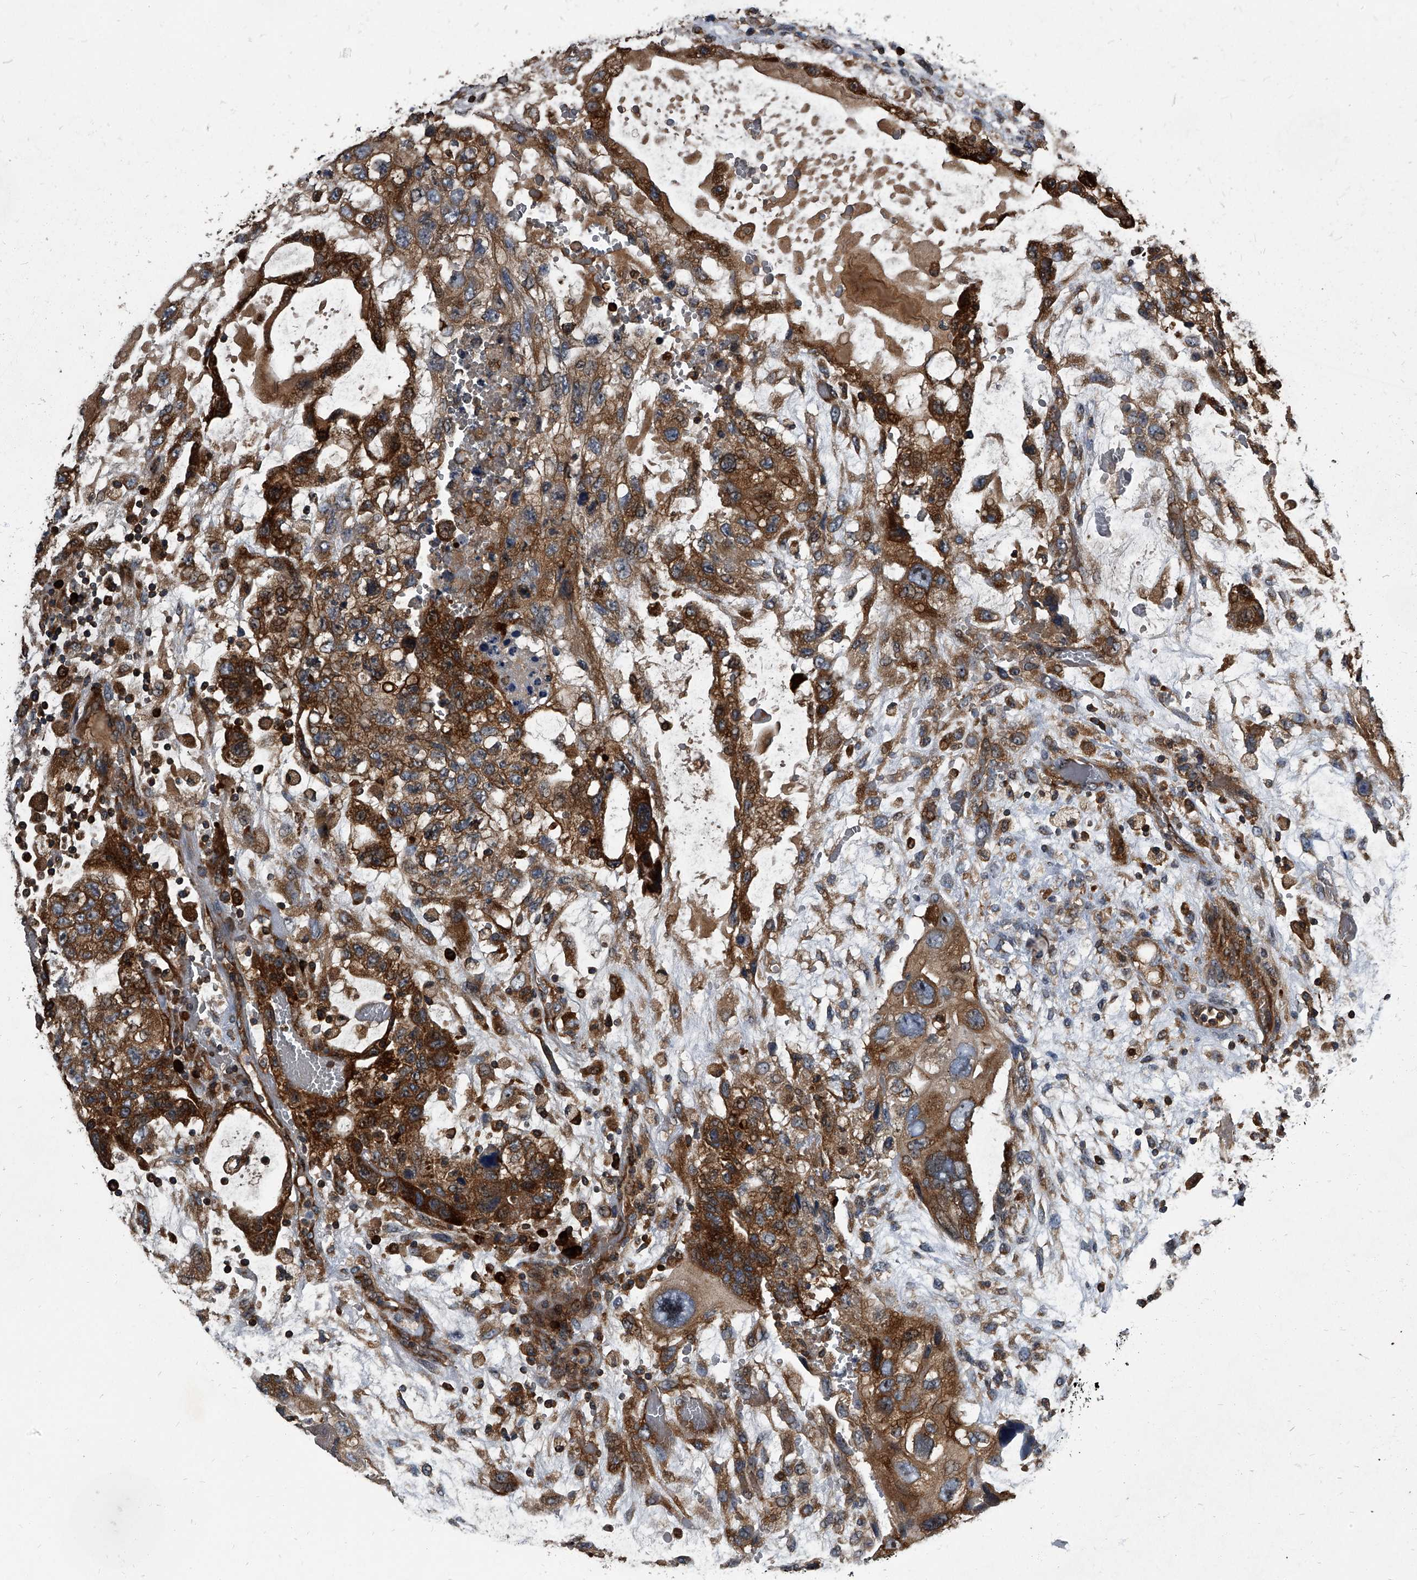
{"staining": {"intensity": "strong", "quantity": ">75%", "location": "cytoplasmic/membranous"}, "tissue": "testis cancer", "cell_type": "Tumor cells", "image_type": "cancer", "snomed": [{"axis": "morphology", "description": "Carcinoma, Embryonal, NOS"}, {"axis": "topography", "description": "Testis"}], "caption": "The photomicrograph reveals a brown stain indicating the presence of a protein in the cytoplasmic/membranous of tumor cells in testis cancer (embryonal carcinoma). The protein of interest is stained brown, and the nuclei are stained in blue (DAB (3,3'-diaminobenzidine) IHC with brightfield microscopy, high magnification).", "gene": "CDV3", "patient": {"sex": "male", "age": 36}}